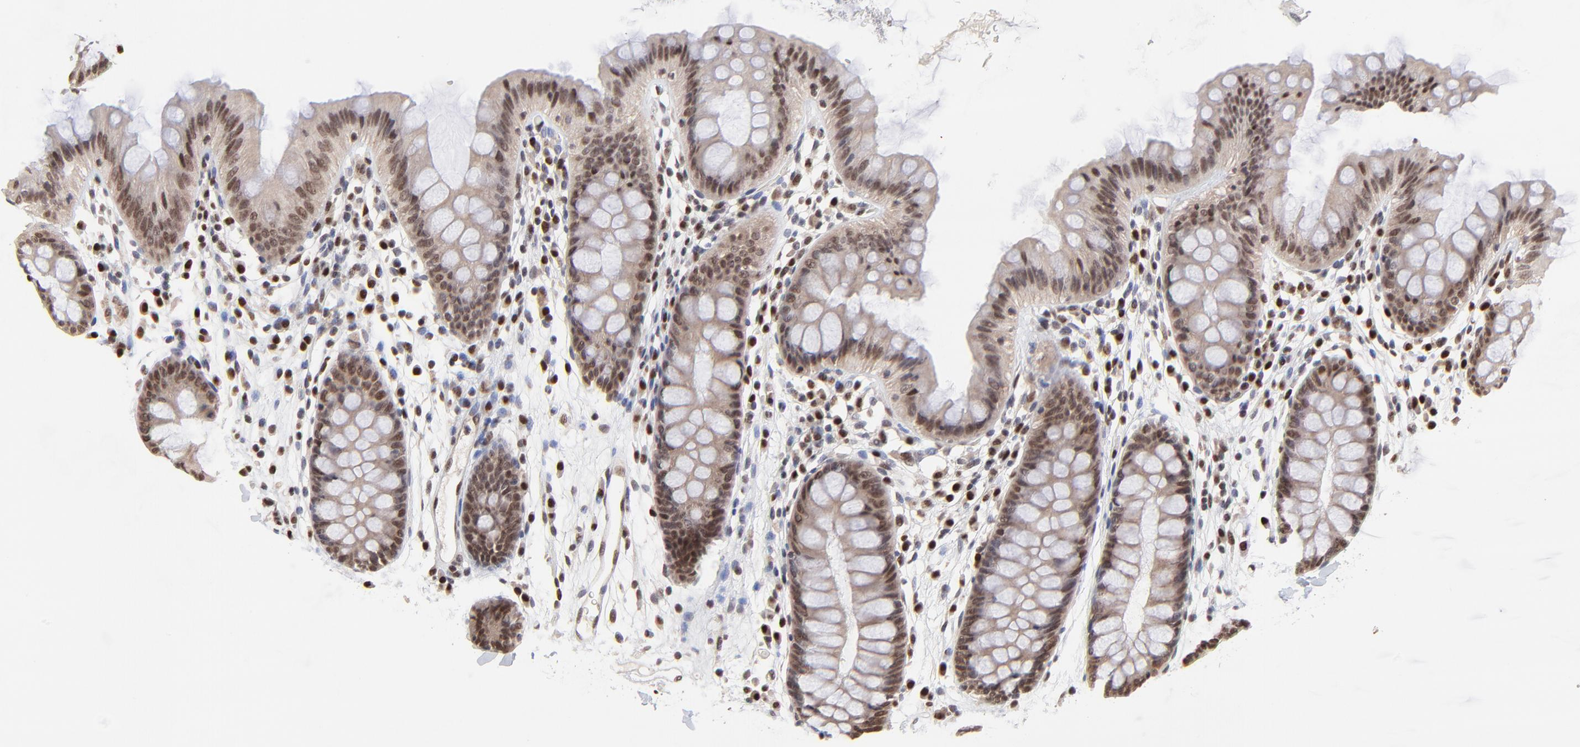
{"staining": {"intensity": "weak", "quantity": ">75%", "location": "nuclear"}, "tissue": "colon", "cell_type": "Endothelial cells", "image_type": "normal", "snomed": [{"axis": "morphology", "description": "Normal tissue, NOS"}, {"axis": "topography", "description": "Smooth muscle"}, {"axis": "topography", "description": "Colon"}], "caption": "Colon stained for a protein shows weak nuclear positivity in endothelial cells. The staining is performed using DAB brown chromogen to label protein expression. The nuclei are counter-stained blue using hematoxylin.", "gene": "DSN1", "patient": {"sex": "male", "age": 67}}